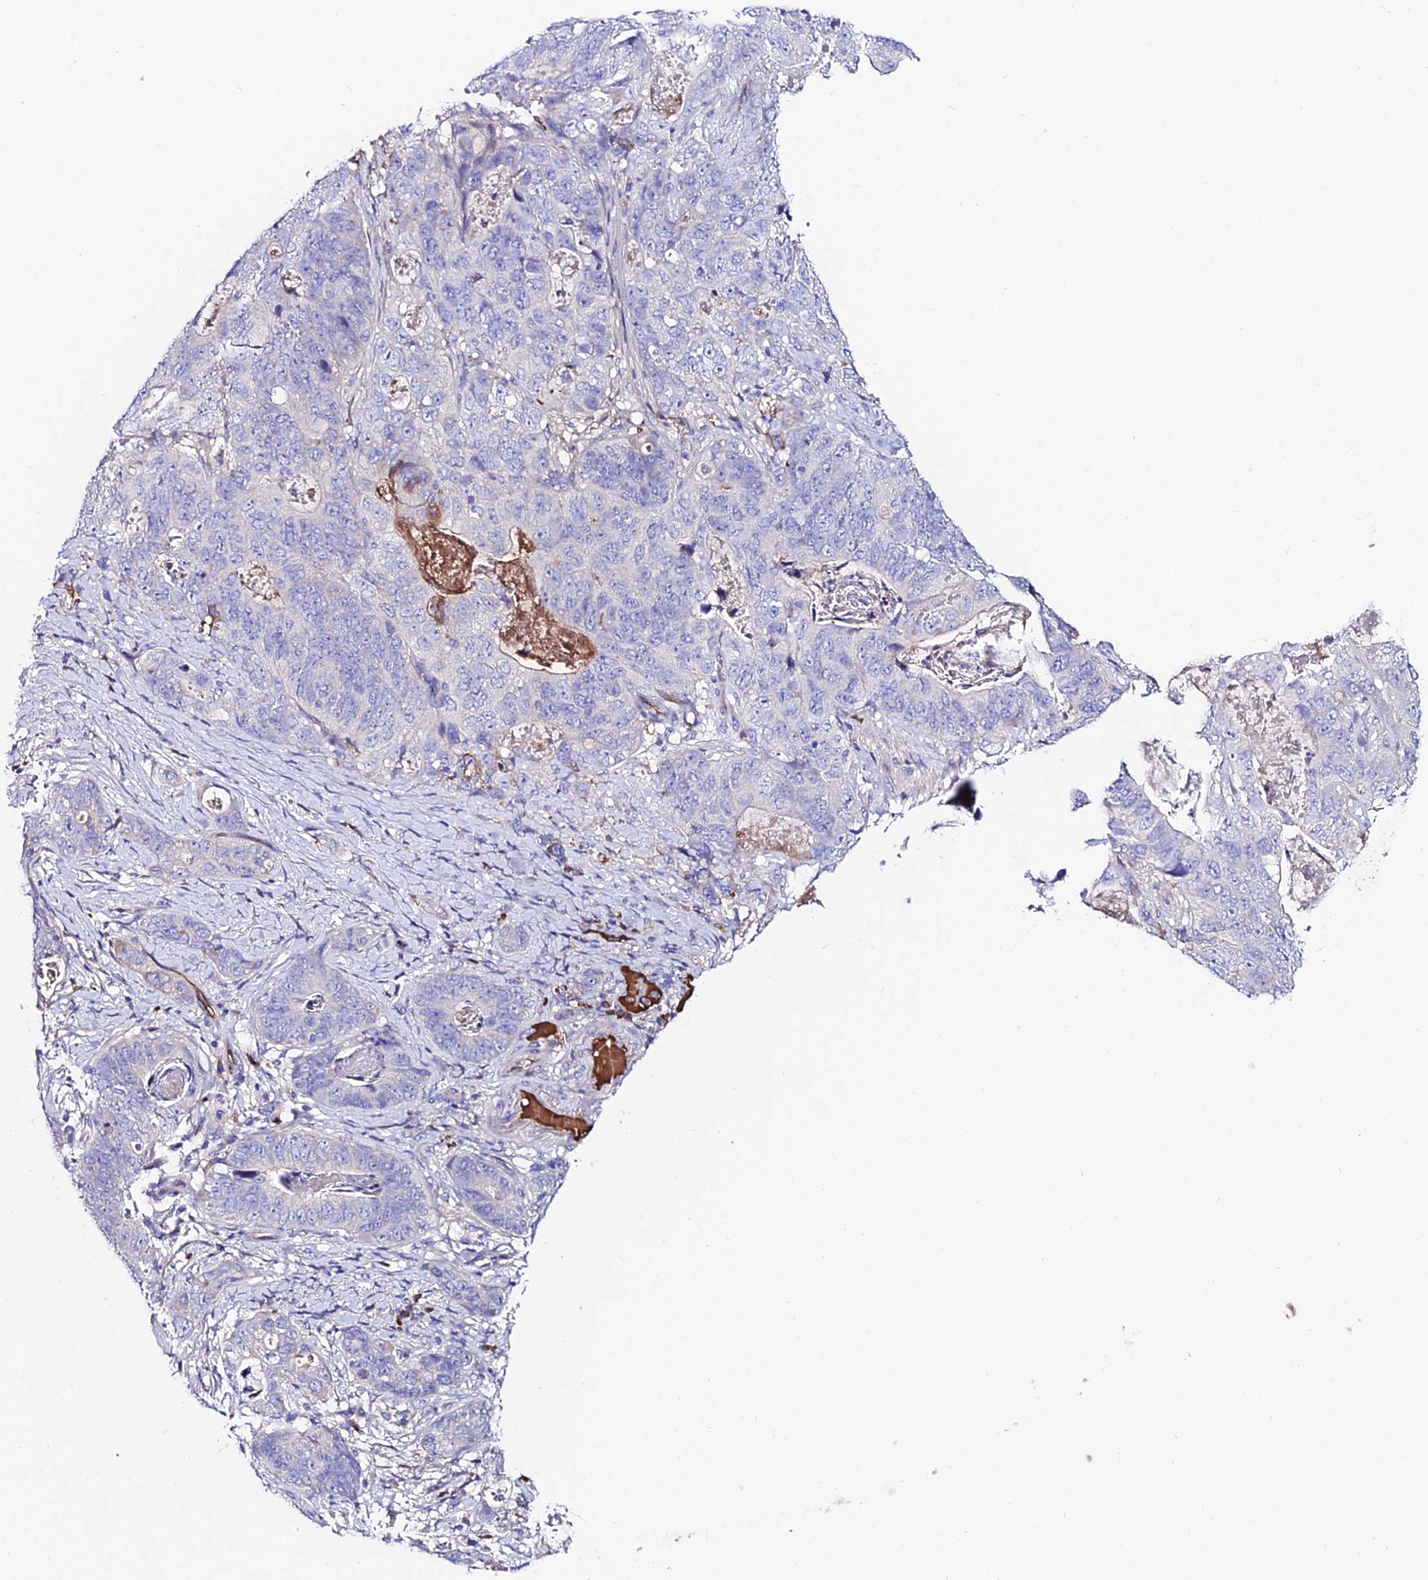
{"staining": {"intensity": "negative", "quantity": "none", "location": "none"}, "tissue": "stomach cancer", "cell_type": "Tumor cells", "image_type": "cancer", "snomed": [{"axis": "morphology", "description": "Normal tissue, NOS"}, {"axis": "morphology", "description": "Adenocarcinoma, NOS"}, {"axis": "topography", "description": "Stomach"}], "caption": "The micrograph demonstrates no staining of tumor cells in stomach cancer (adenocarcinoma). (DAB (3,3'-diaminobenzidine) IHC with hematoxylin counter stain).", "gene": "SLC25A16", "patient": {"sex": "female", "age": 89}}